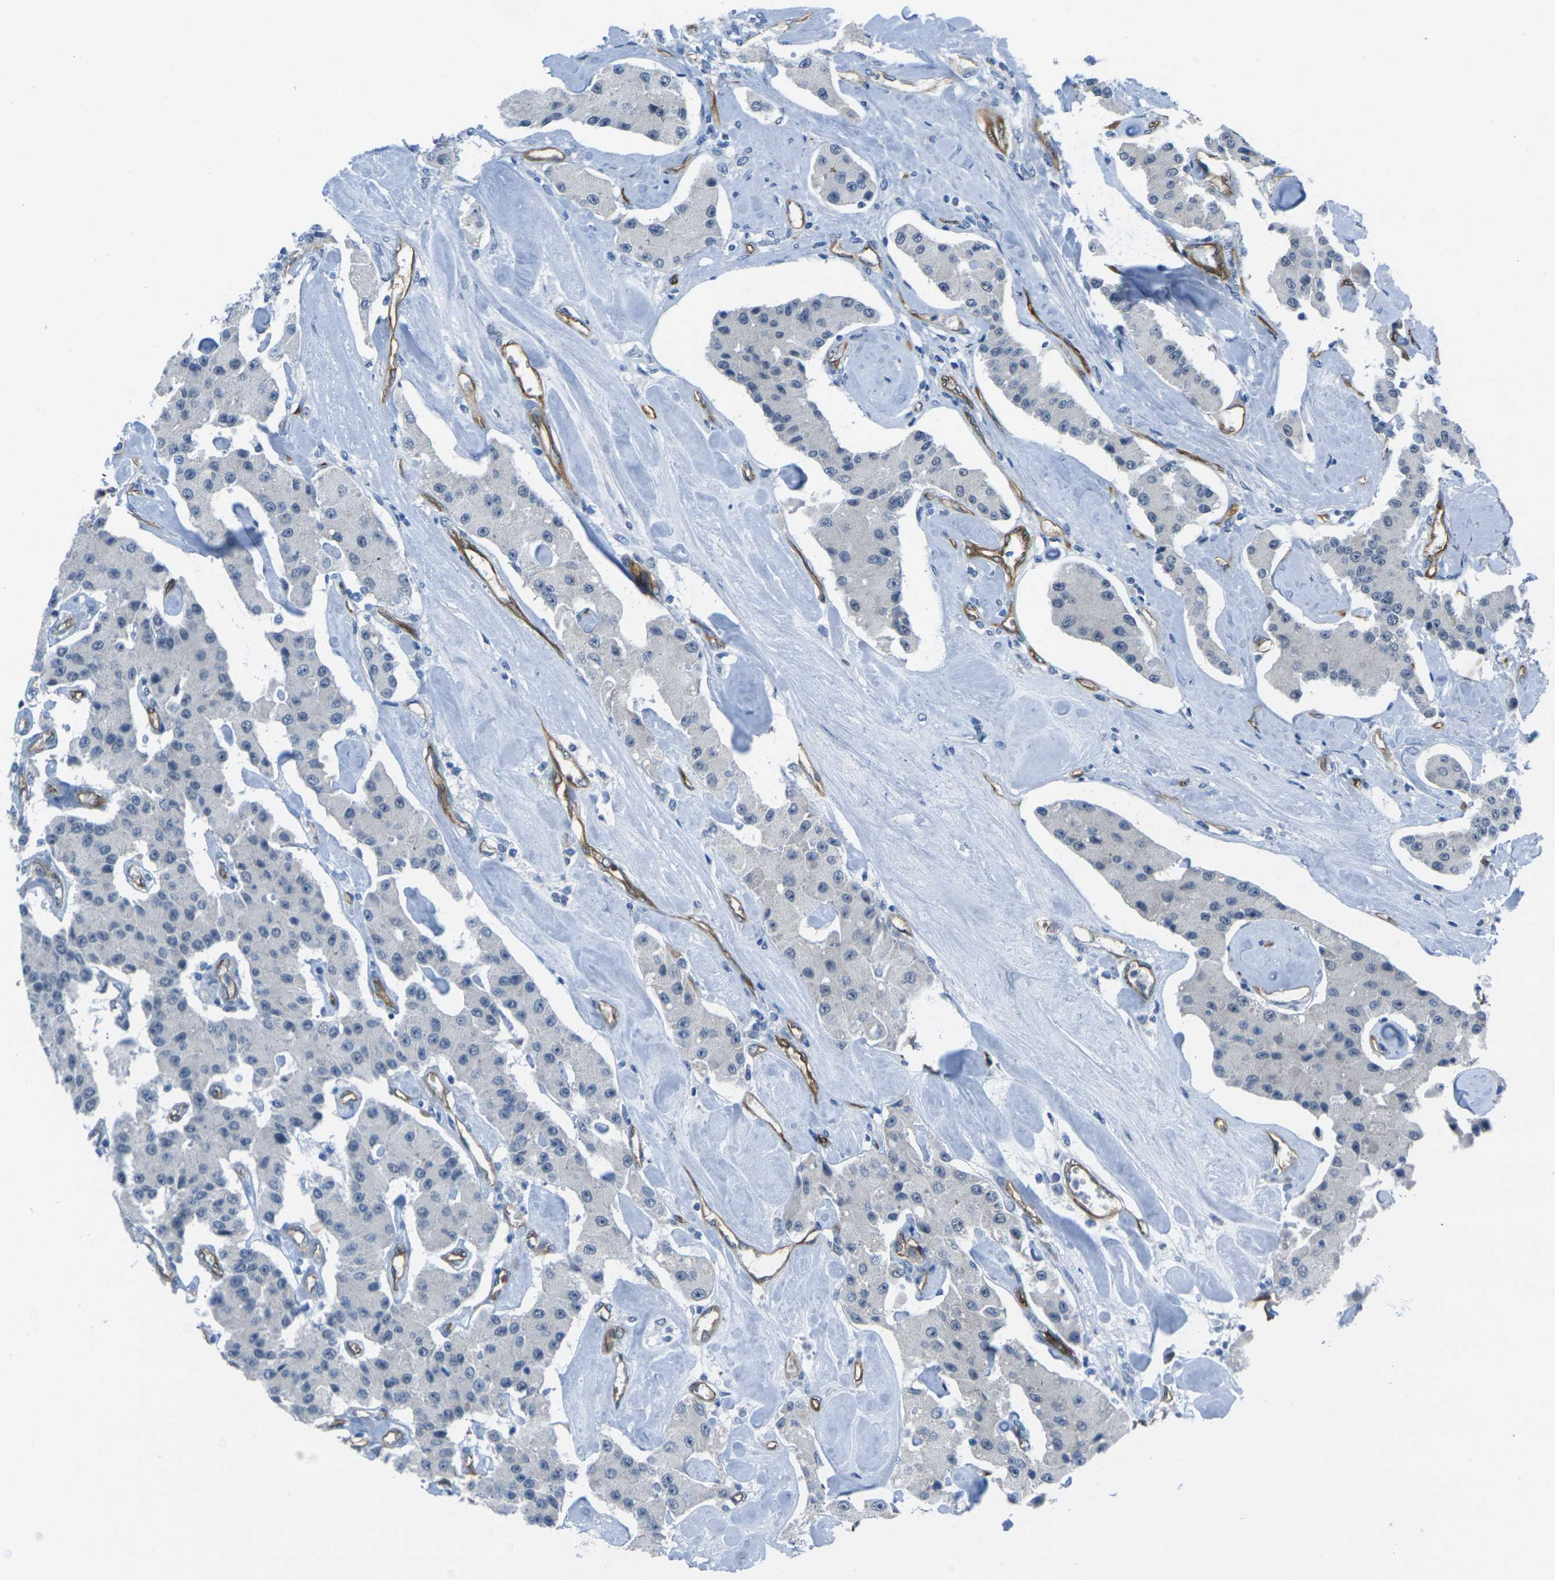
{"staining": {"intensity": "negative", "quantity": "none", "location": "none"}, "tissue": "carcinoid", "cell_type": "Tumor cells", "image_type": "cancer", "snomed": [{"axis": "morphology", "description": "Carcinoid, malignant, NOS"}, {"axis": "topography", "description": "Pancreas"}], "caption": "There is no significant staining in tumor cells of carcinoid.", "gene": "HSPA12B", "patient": {"sex": "male", "age": 41}}